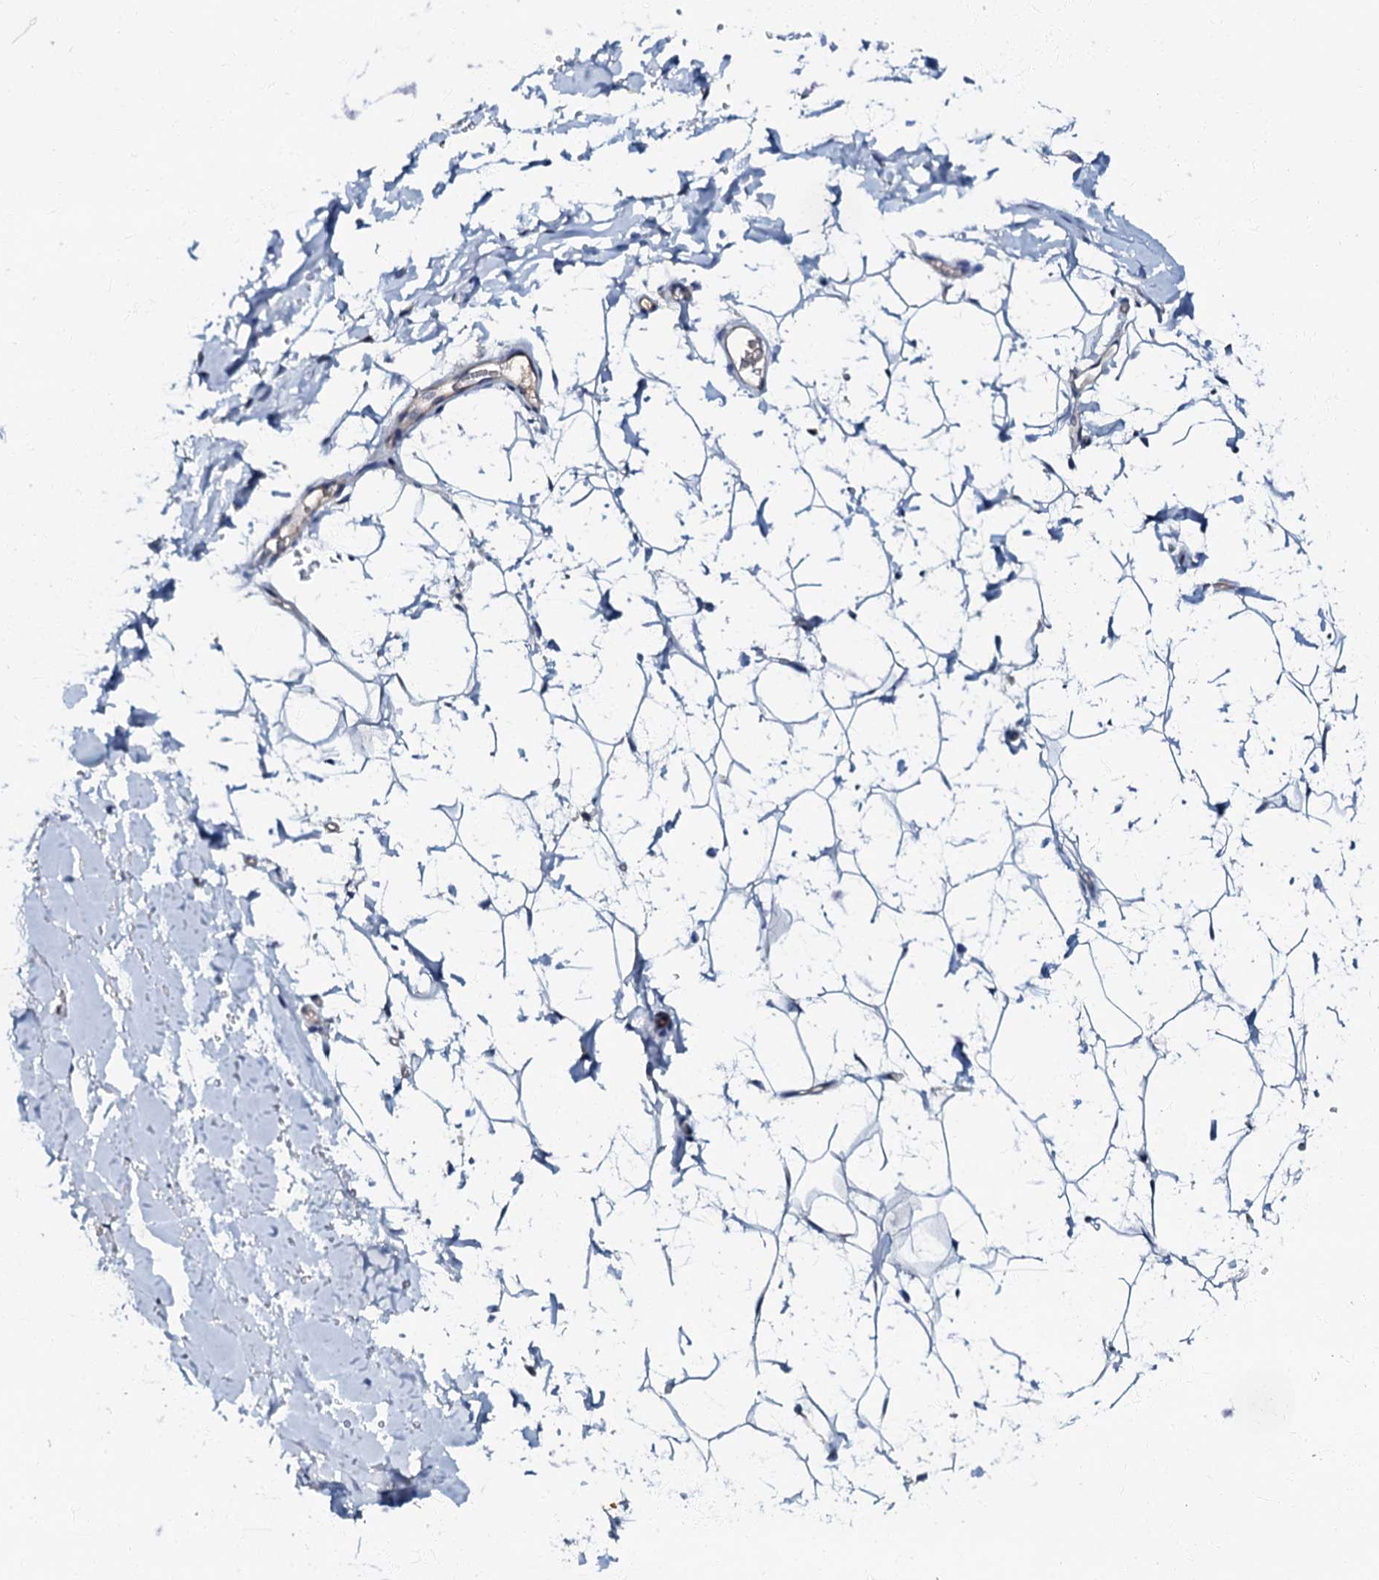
{"staining": {"intensity": "negative", "quantity": "none", "location": "none"}, "tissue": "adipose tissue", "cell_type": "Adipocytes", "image_type": "normal", "snomed": [{"axis": "morphology", "description": "Normal tissue, NOS"}, {"axis": "topography", "description": "Breast"}], "caption": "The photomicrograph reveals no staining of adipocytes in benign adipose tissue.", "gene": "OLAH", "patient": {"sex": "female", "age": 26}}